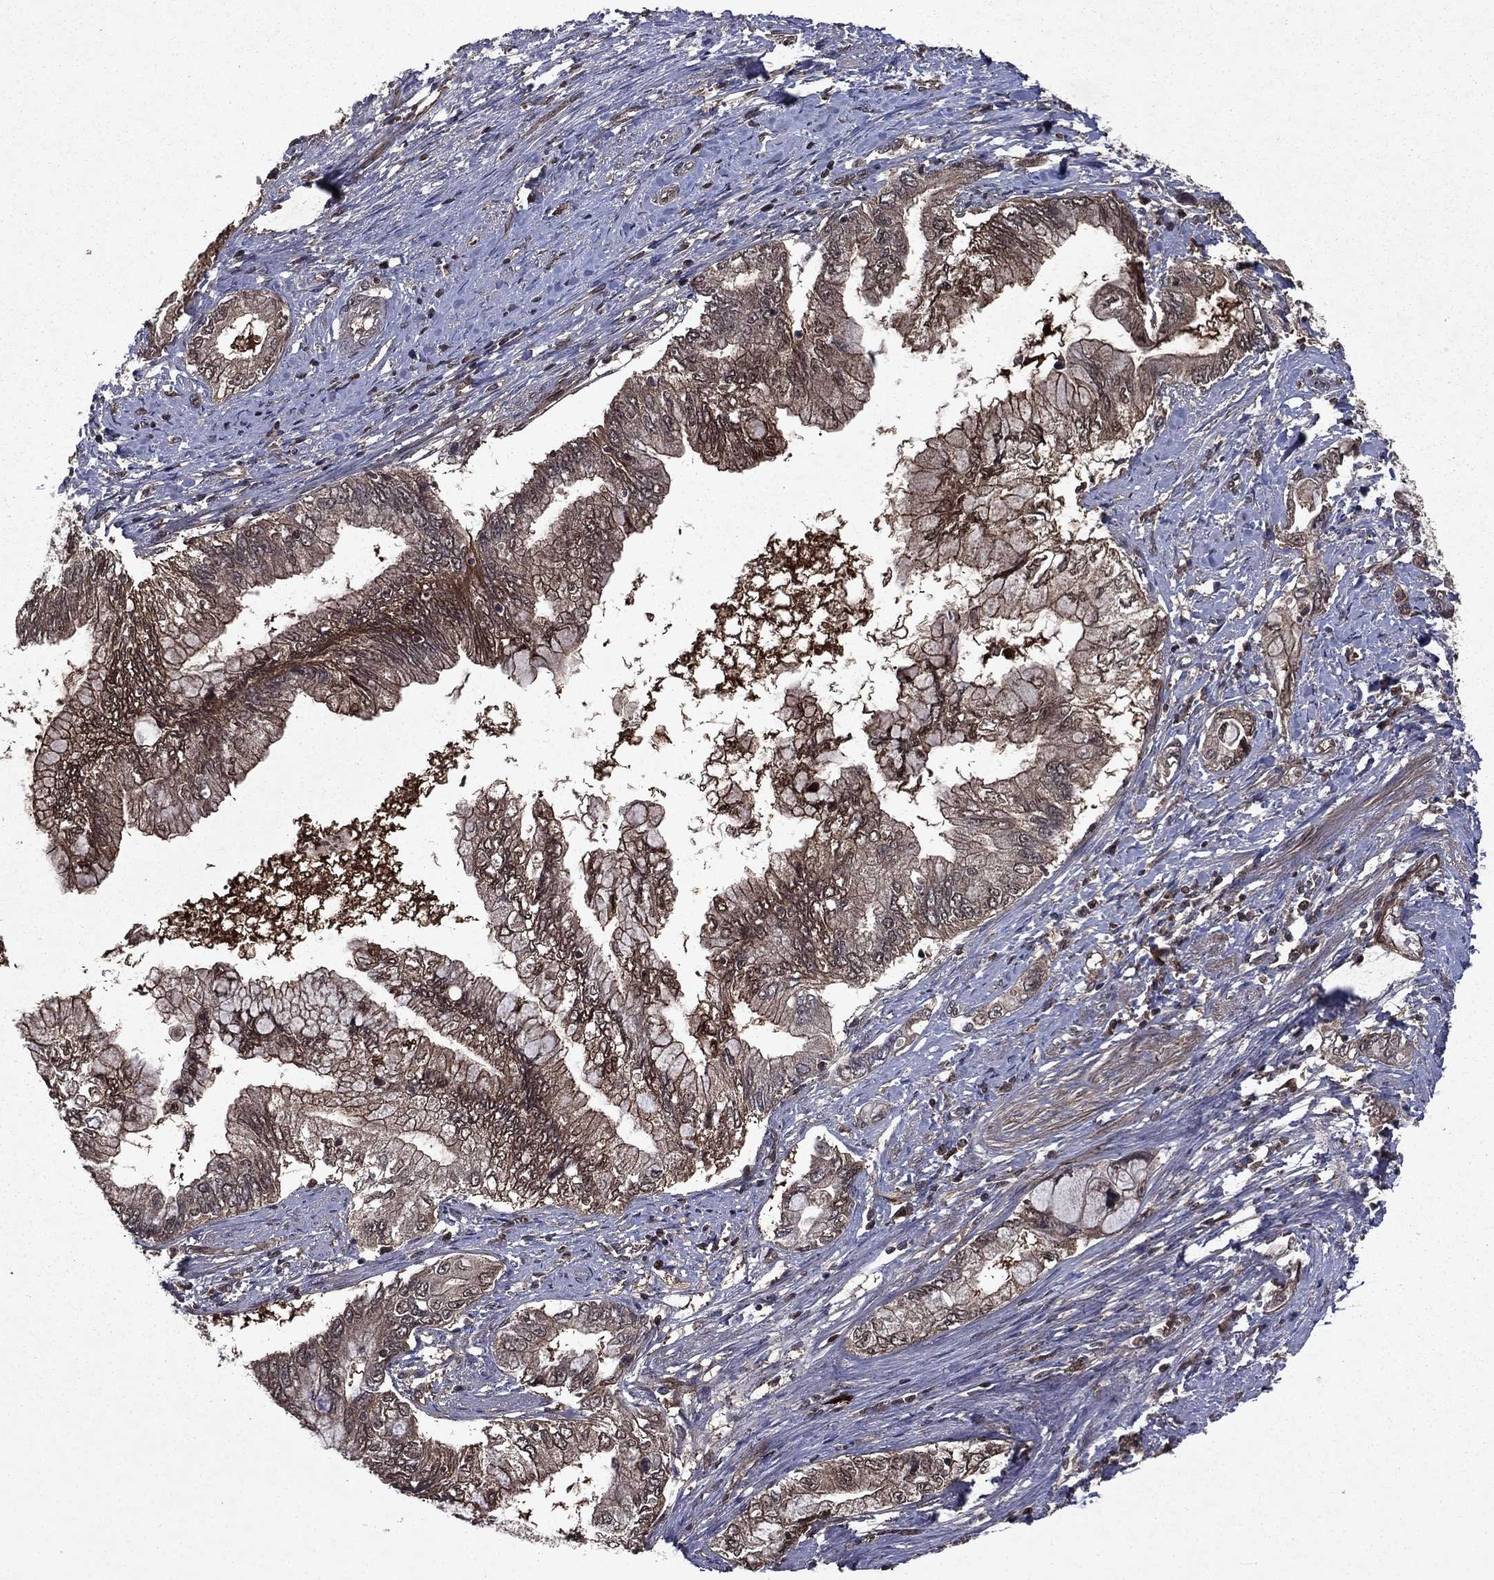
{"staining": {"intensity": "moderate", "quantity": "<25%", "location": "cytoplasmic/membranous"}, "tissue": "pancreatic cancer", "cell_type": "Tumor cells", "image_type": "cancer", "snomed": [{"axis": "morphology", "description": "Adenocarcinoma, NOS"}, {"axis": "topography", "description": "Pancreas"}], "caption": "Protein staining of pancreatic adenocarcinoma tissue displays moderate cytoplasmic/membranous staining in about <25% of tumor cells.", "gene": "FGD1", "patient": {"sex": "female", "age": 73}}